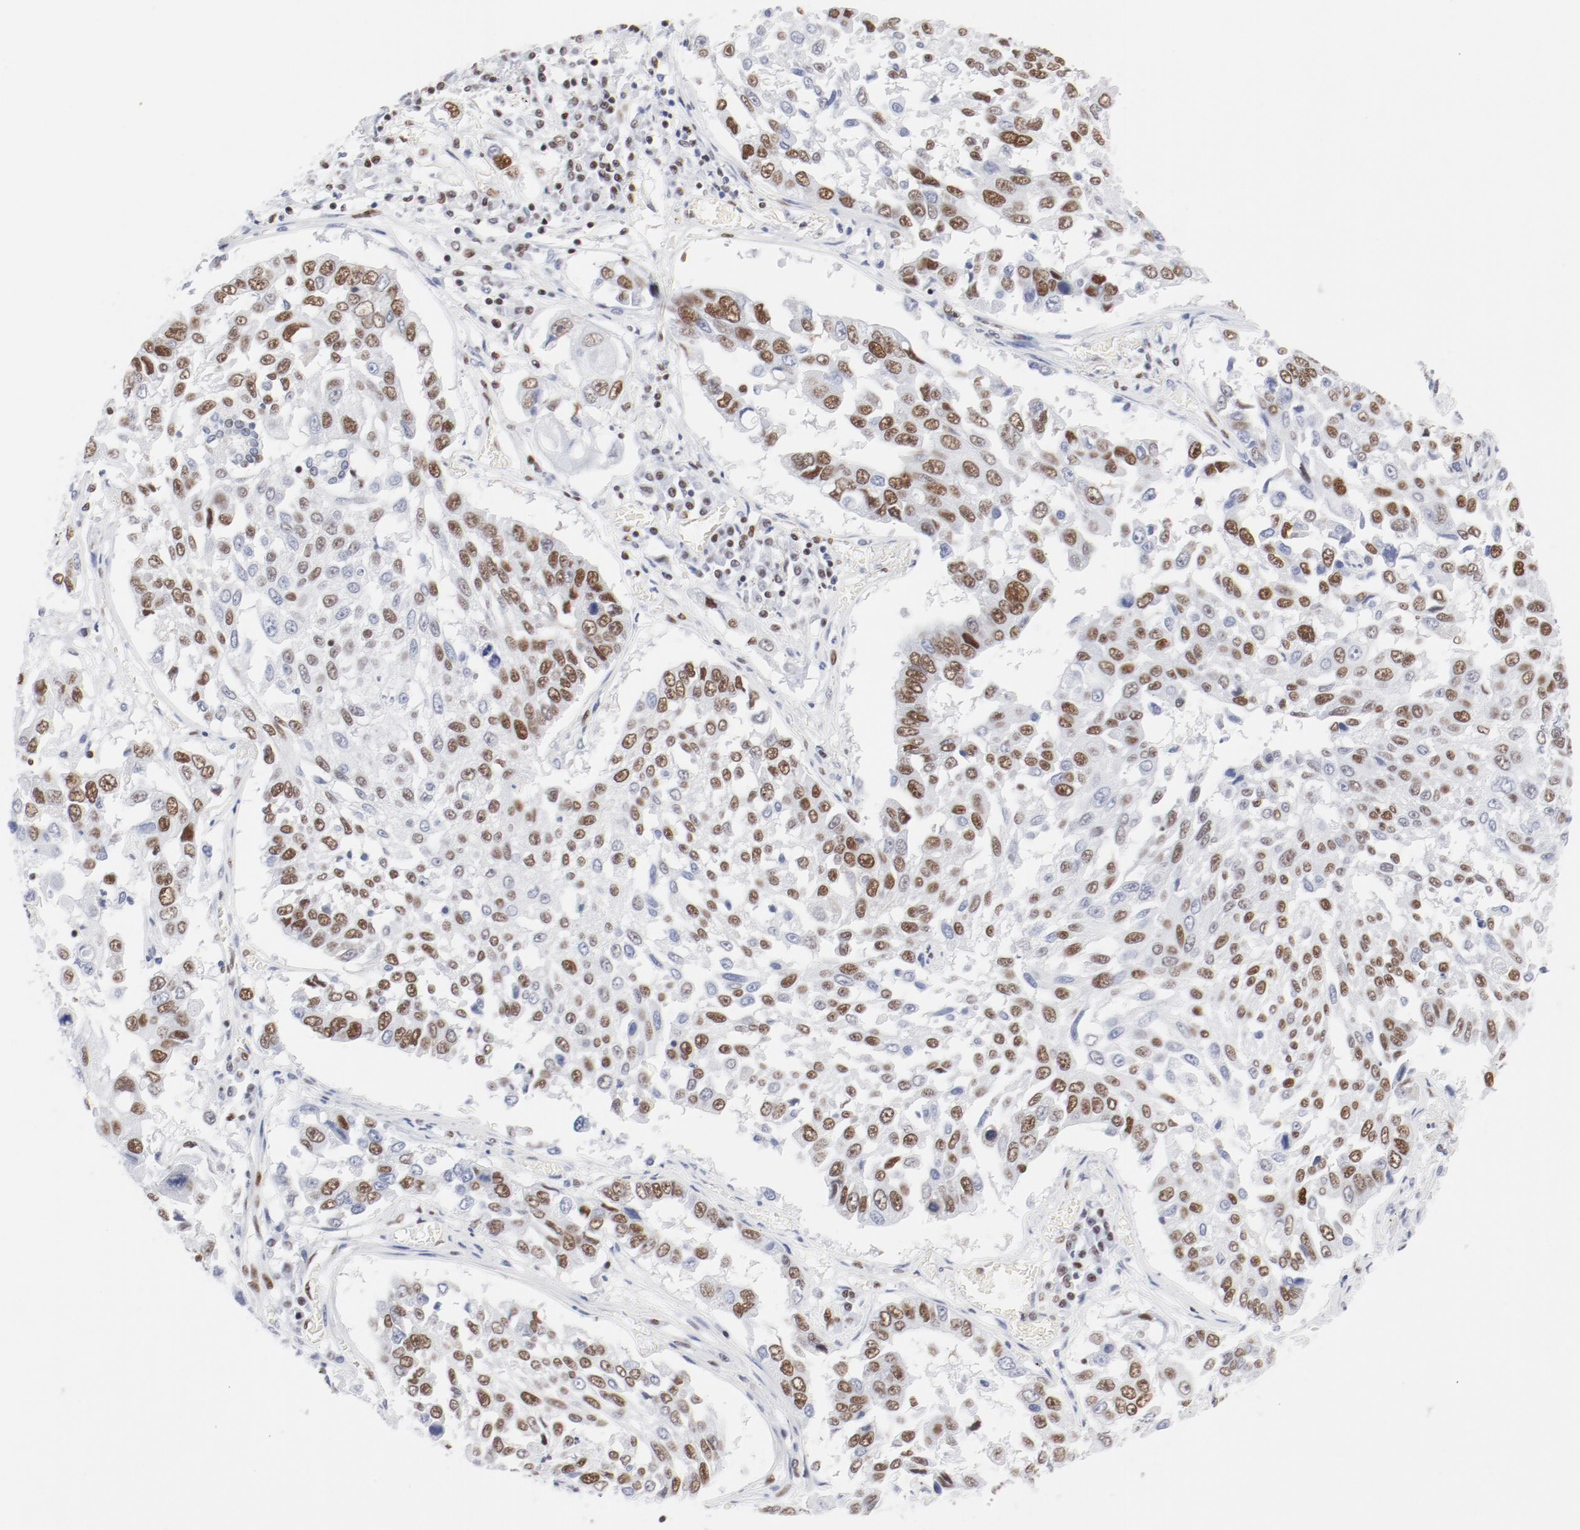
{"staining": {"intensity": "moderate", "quantity": "25%-75%", "location": "nuclear"}, "tissue": "lung cancer", "cell_type": "Tumor cells", "image_type": "cancer", "snomed": [{"axis": "morphology", "description": "Squamous cell carcinoma, NOS"}, {"axis": "topography", "description": "Lung"}], "caption": "IHC micrograph of human squamous cell carcinoma (lung) stained for a protein (brown), which shows medium levels of moderate nuclear expression in approximately 25%-75% of tumor cells.", "gene": "ATF2", "patient": {"sex": "male", "age": 71}}